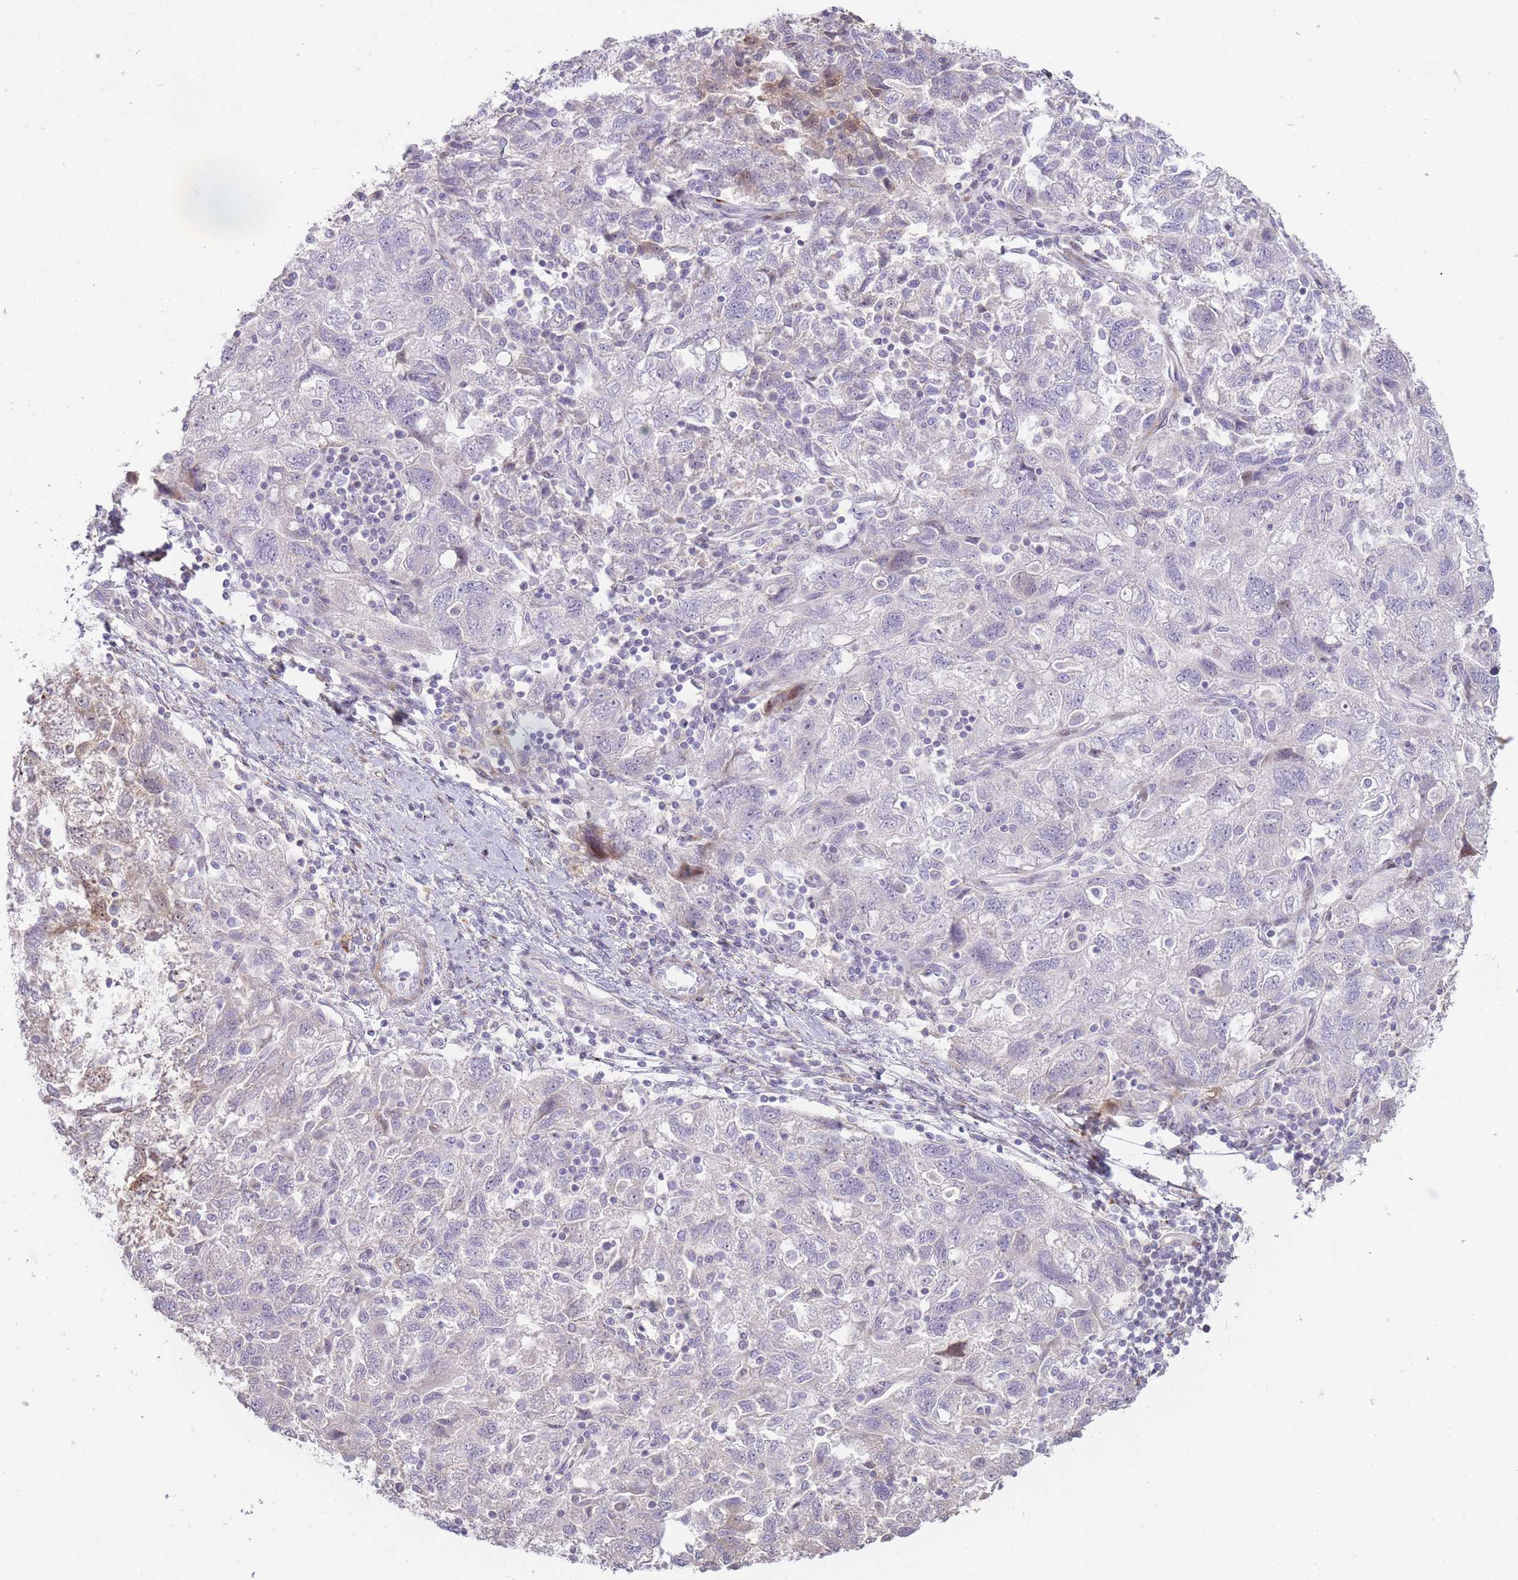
{"staining": {"intensity": "negative", "quantity": "none", "location": "none"}, "tissue": "ovarian cancer", "cell_type": "Tumor cells", "image_type": "cancer", "snomed": [{"axis": "morphology", "description": "Carcinoma, NOS"}, {"axis": "morphology", "description": "Cystadenocarcinoma, serous, NOS"}, {"axis": "topography", "description": "Ovary"}], "caption": "Immunohistochemistry photomicrograph of ovarian cancer (serous cystadenocarcinoma) stained for a protein (brown), which reveals no staining in tumor cells.", "gene": "PPP3R2", "patient": {"sex": "female", "age": 69}}